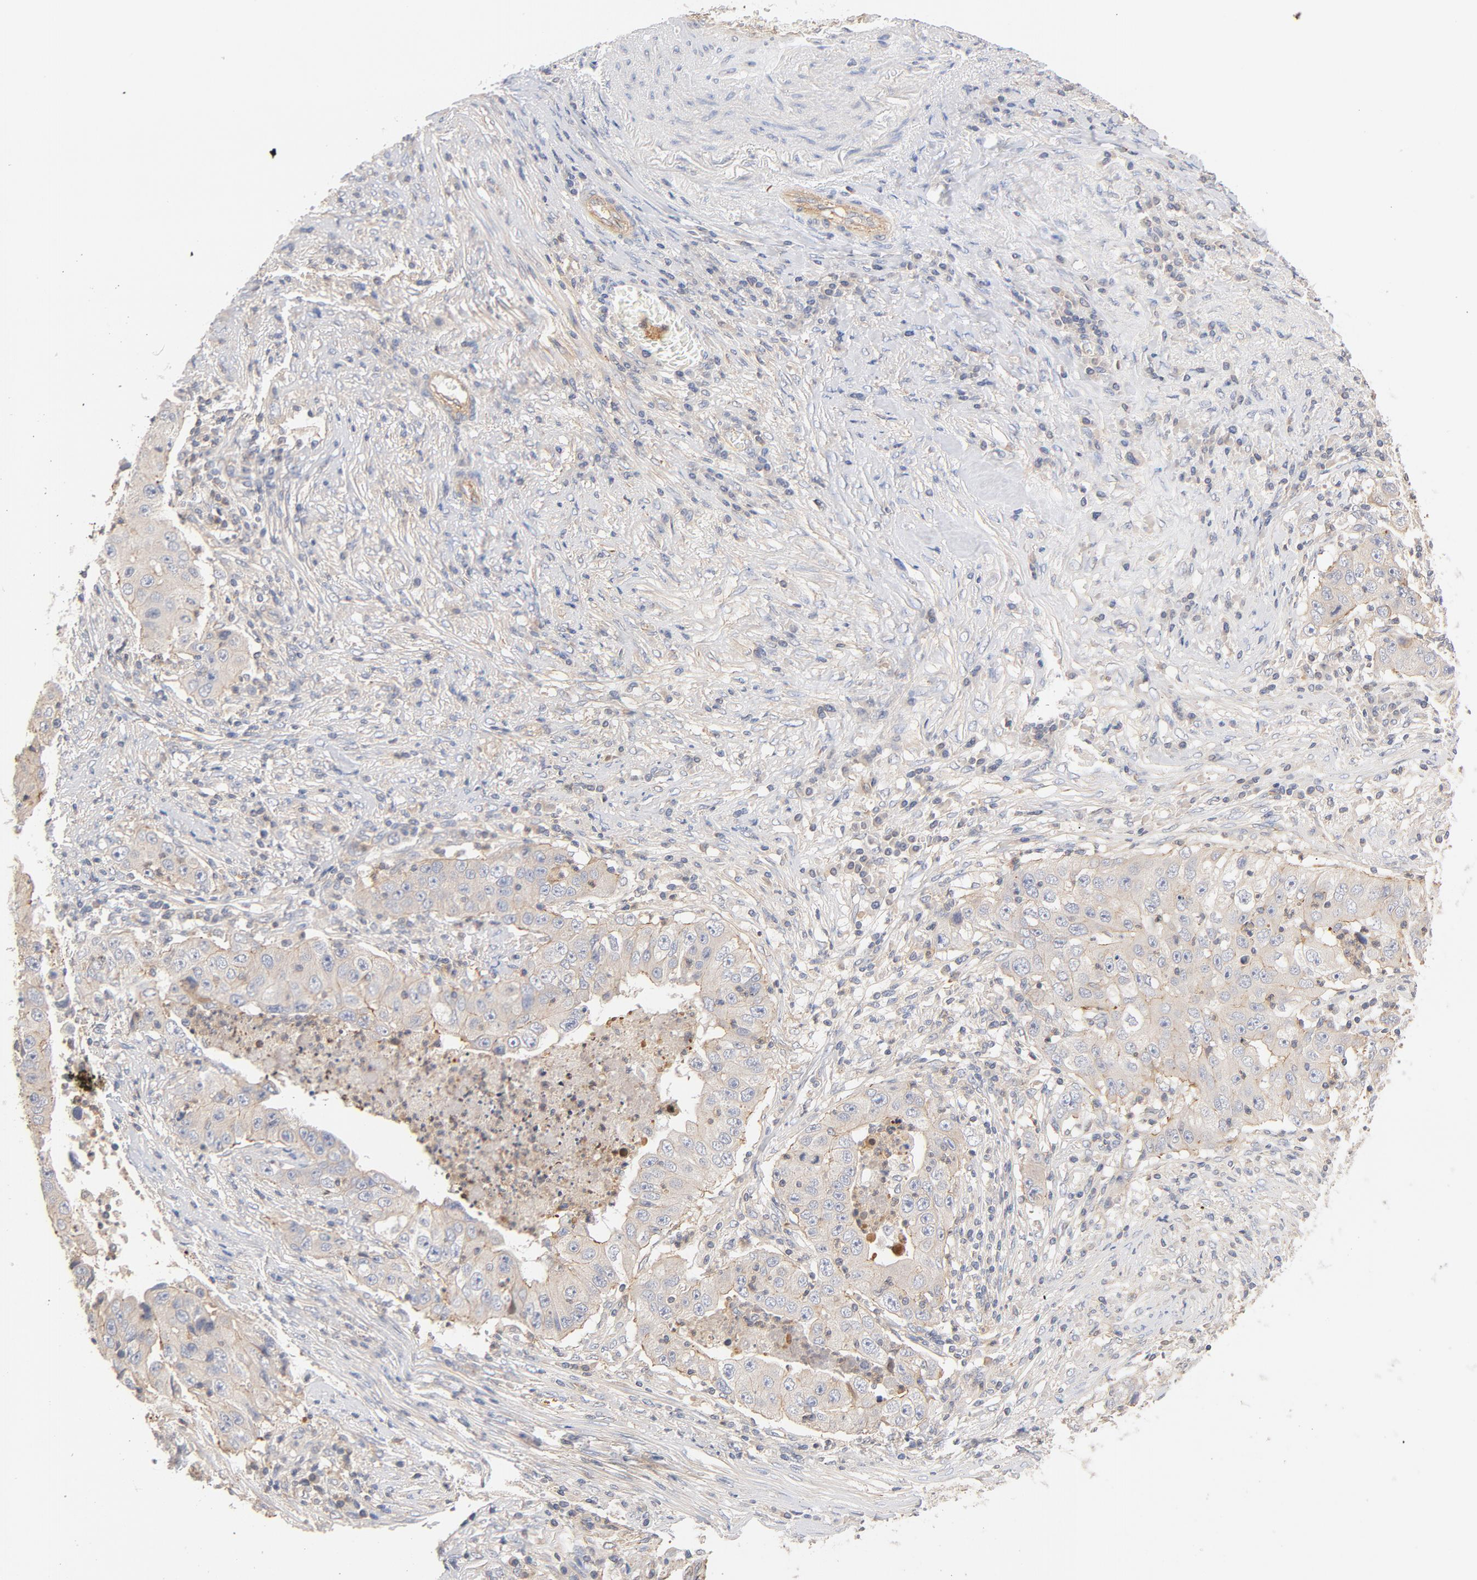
{"staining": {"intensity": "moderate", "quantity": ">75%", "location": "cytoplasmic/membranous"}, "tissue": "lung cancer", "cell_type": "Tumor cells", "image_type": "cancer", "snomed": [{"axis": "morphology", "description": "Squamous cell carcinoma, NOS"}, {"axis": "topography", "description": "Lung"}], "caption": "IHC image of lung squamous cell carcinoma stained for a protein (brown), which shows medium levels of moderate cytoplasmic/membranous staining in about >75% of tumor cells.", "gene": "STRN3", "patient": {"sex": "male", "age": 64}}